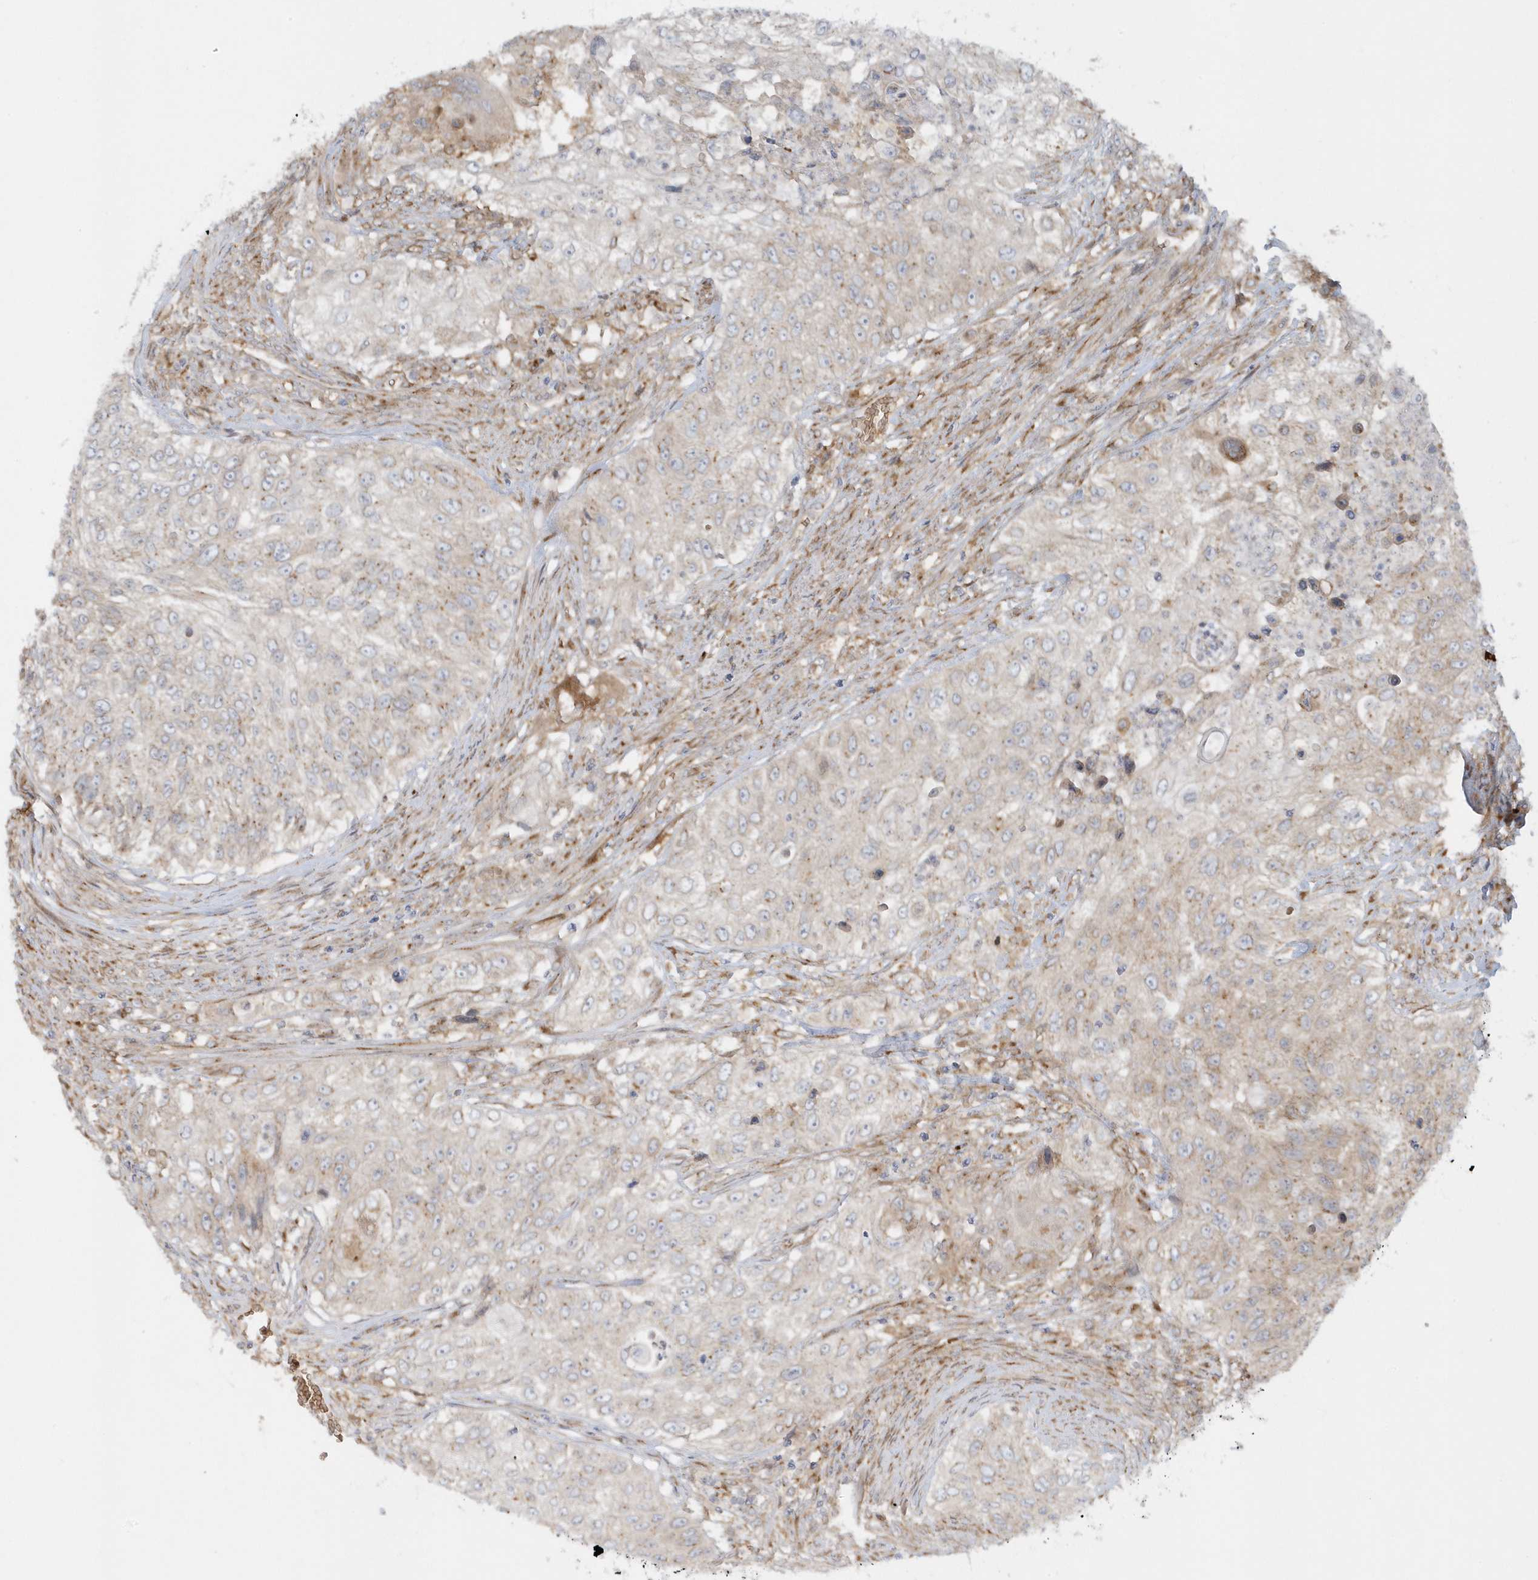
{"staining": {"intensity": "weak", "quantity": "25%-75%", "location": "cytoplasmic/membranous"}, "tissue": "urothelial cancer", "cell_type": "Tumor cells", "image_type": "cancer", "snomed": [{"axis": "morphology", "description": "Urothelial carcinoma, High grade"}, {"axis": "topography", "description": "Urinary bladder"}], "caption": "Protein staining of urothelial cancer tissue exhibits weak cytoplasmic/membranous expression in about 25%-75% of tumor cells.", "gene": "RPP40", "patient": {"sex": "female", "age": 60}}